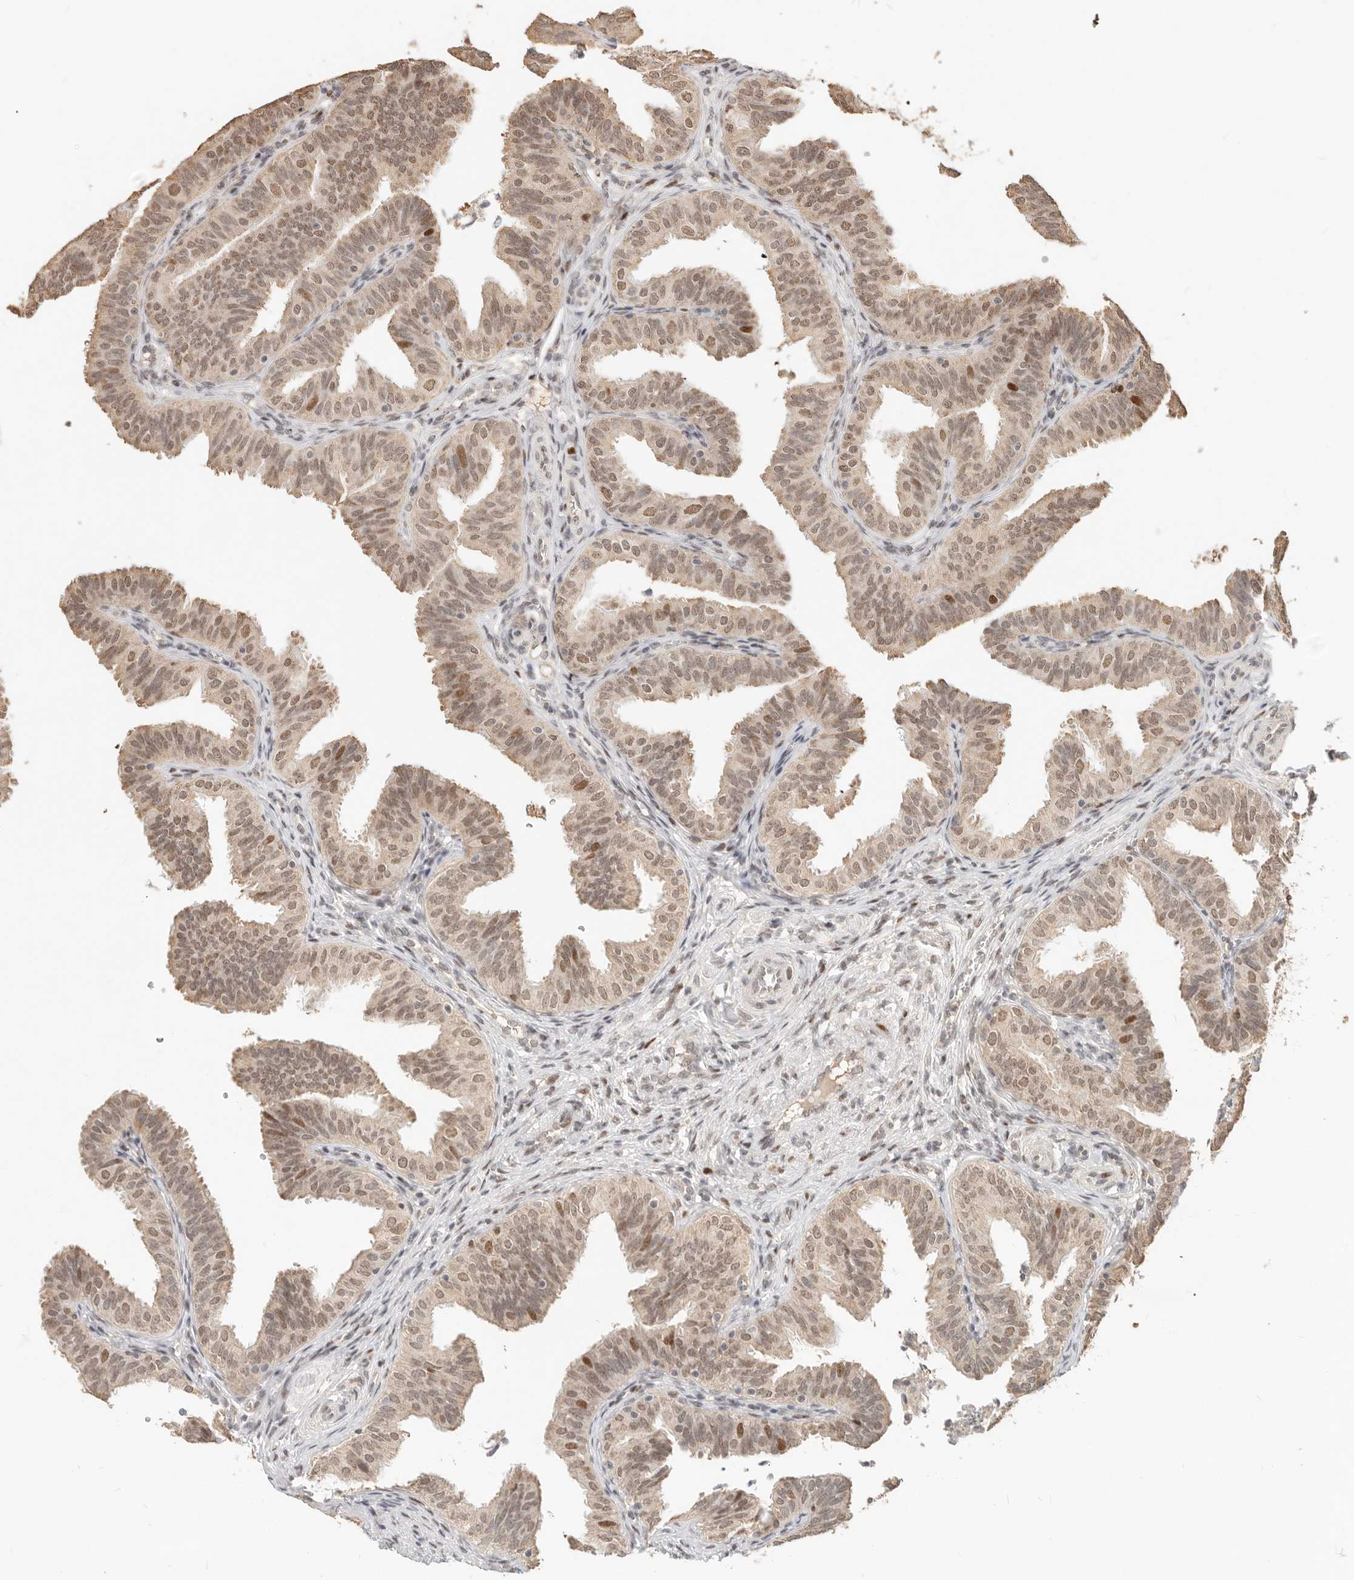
{"staining": {"intensity": "moderate", "quantity": "25%-75%", "location": "nuclear"}, "tissue": "fallopian tube", "cell_type": "Glandular cells", "image_type": "normal", "snomed": [{"axis": "morphology", "description": "Normal tissue, NOS"}, {"axis": "topography", "description": "Fallopian tube"}], "caption": "Fallopian tube stained for a protein (brown) displays moderate nuclear positive positivity in approximately 25%-75% of glandular cells.", "gene": "NPAS2", "patient": {"sex": "female", "age": 35}}